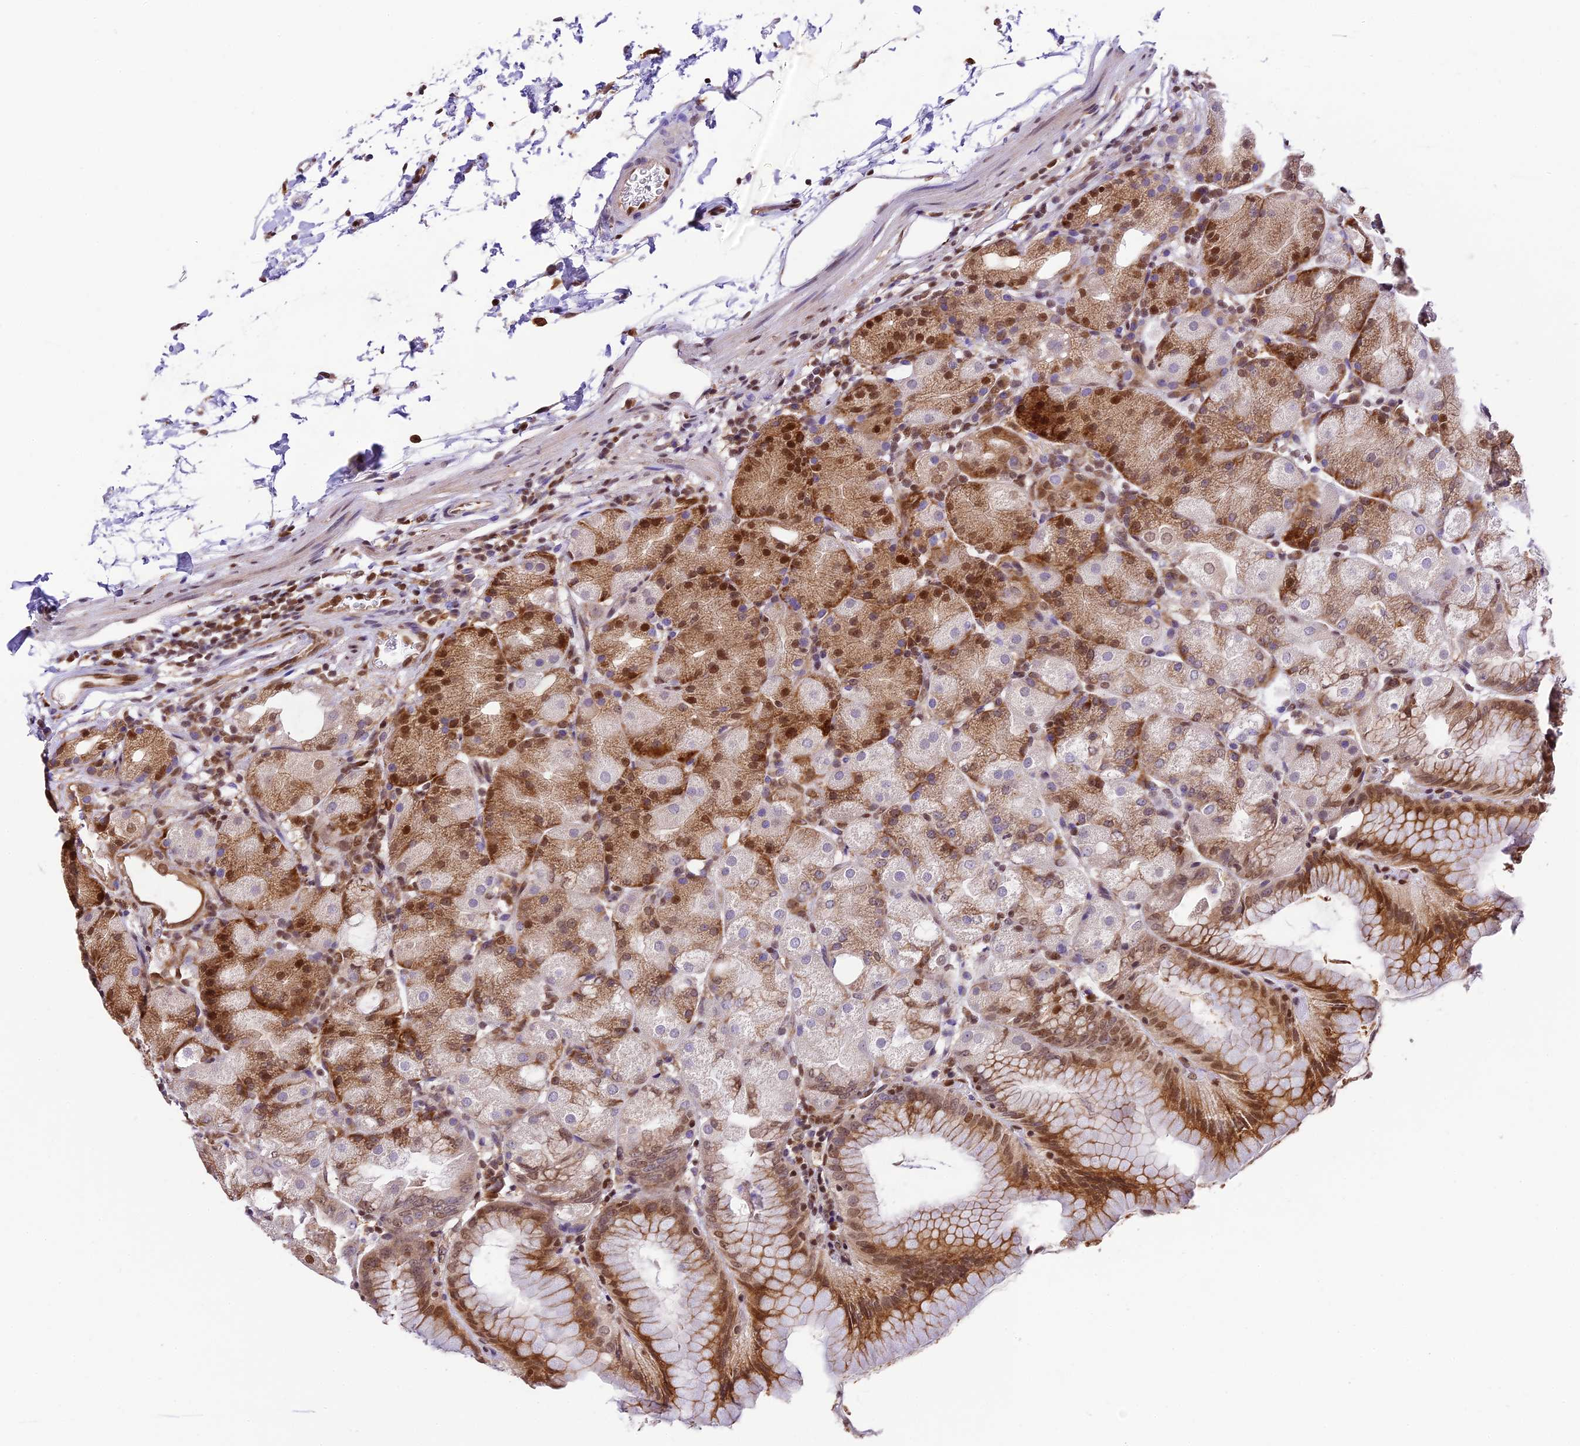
{"staining": {"intensity": "moderate", "quantity": ">75%", "location": "cytoplasmic/membranous,nuclear"}, "tissue": "stomach", "cell_type": "Glandular cells", "image_type": "normal", "snomed": [{"axis": "morphology", "description": "Normal tissue, NOS"}, {"axis": "topography", "description": "Stomach, upper"}, {"axis": "topography", "description": "Stomach, lower"}], "caption": "A micrograph of stomach stained for a protein shows moderate cytoplasmic/membranous,nuclear brown staining in glandular cells. (DAB (3,3'-diaminobenzidine) IHC with brightfield microscopy, high magnification).", "gene": "TRIM22", "patient": {"sex": "male", "age": 62}}